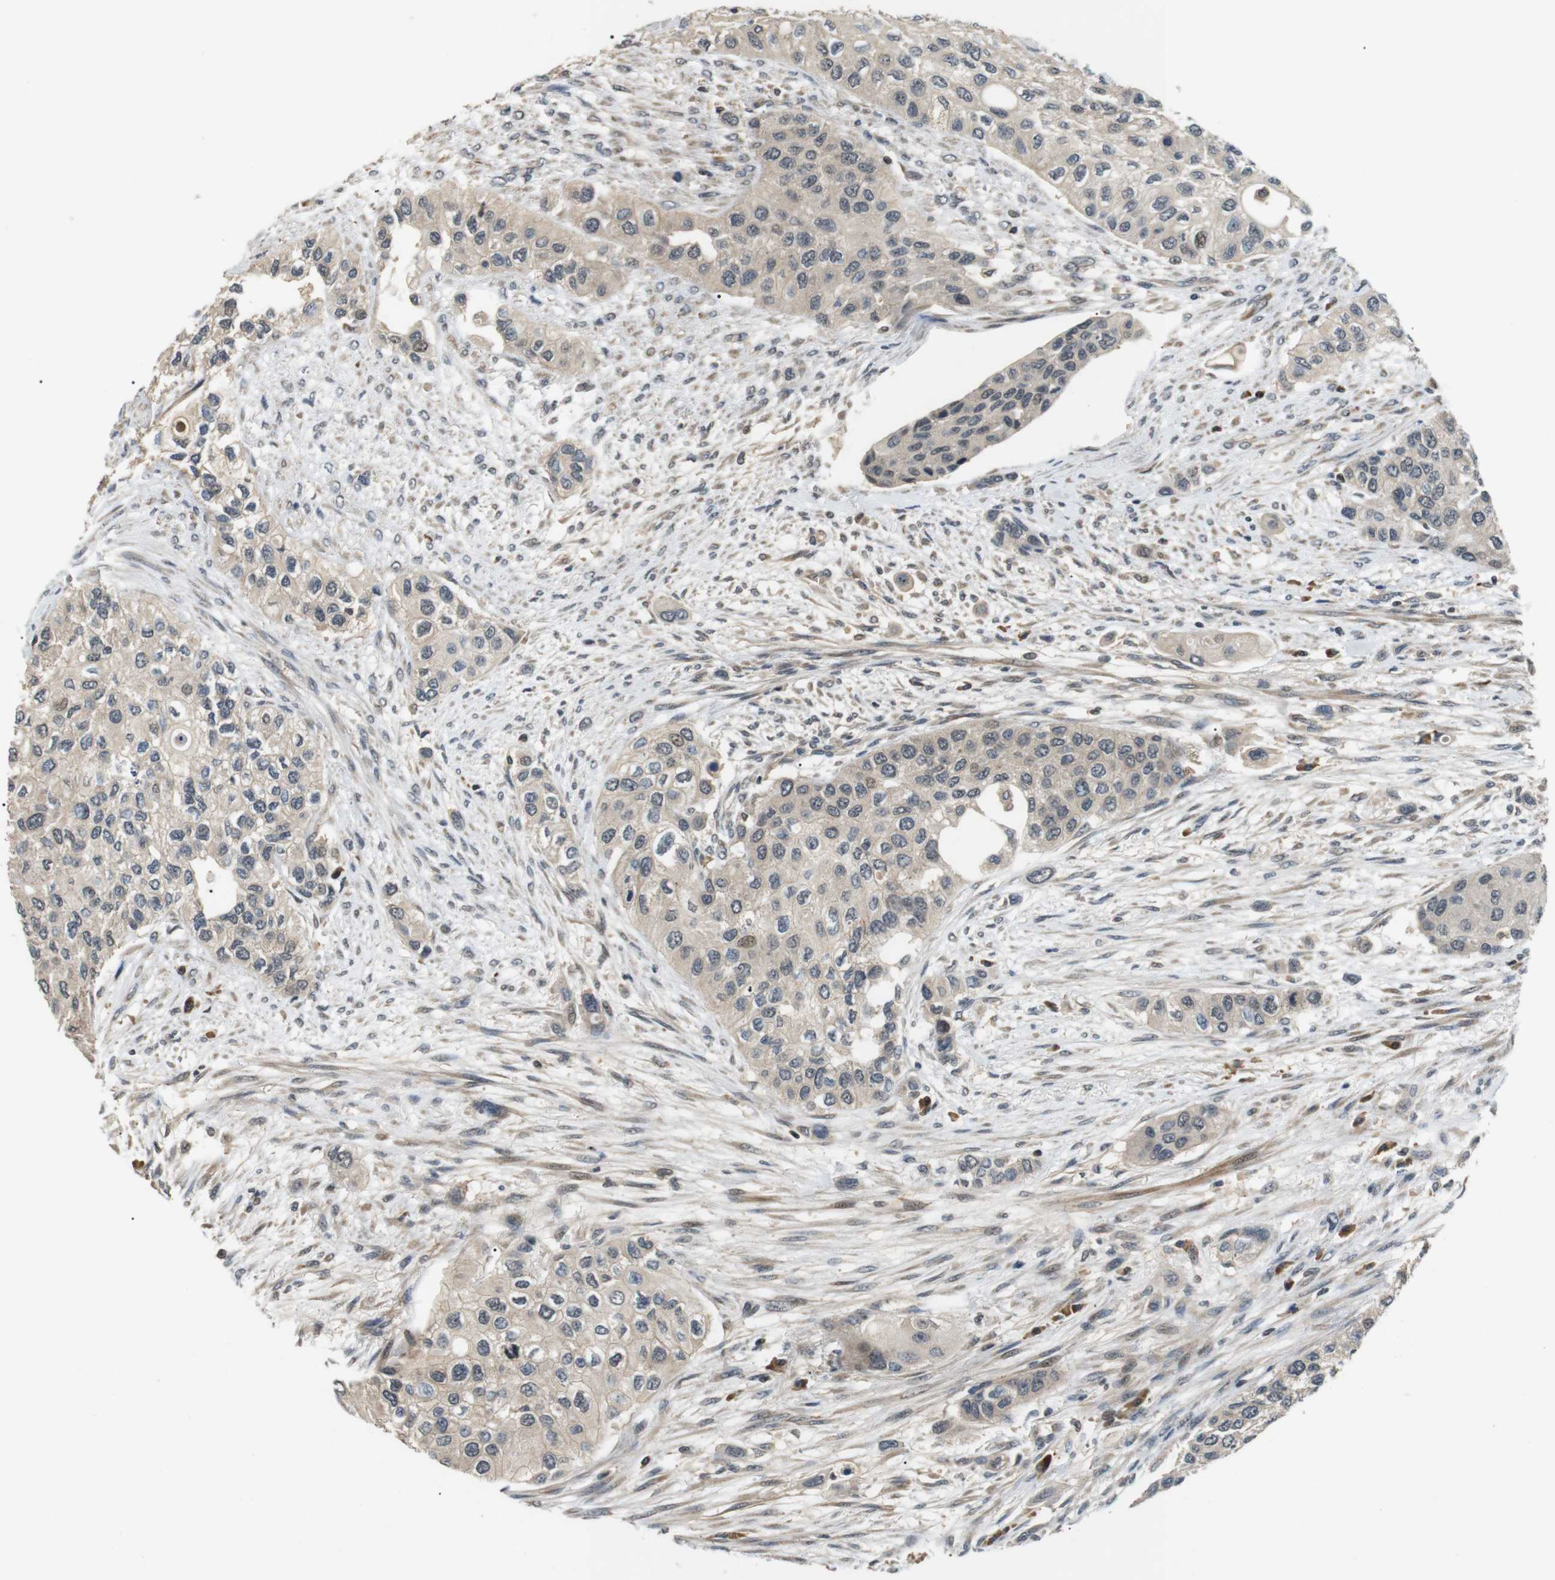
{"staining": {"intensity": "negative", "quantity": "none", "location": "none"}, "tissue": "urothelial cancer", "cell_type": "Tumor cells", "image_type": "cancer", "snomed": [{"axis": "morphology", "description": "Urothelial carcinoma, High grade"}, {"axis": "topography", "description": "Urinary bladder"}], "caption": "Immunohistochemistry micrograph of neoplastic tissue: high-grade urothelial carcinoma stained with DAB (3,3'-diaminobenzidine) exhibits no significant protein expression in tumor cells. The staining is performed using DAB (3,3'-diaminobenzidine) brown chromogen with nuclei counter-stained in using hematoxylin.", "gene": "HSPA13", "patient": {"sex": "female", "age": 56}}